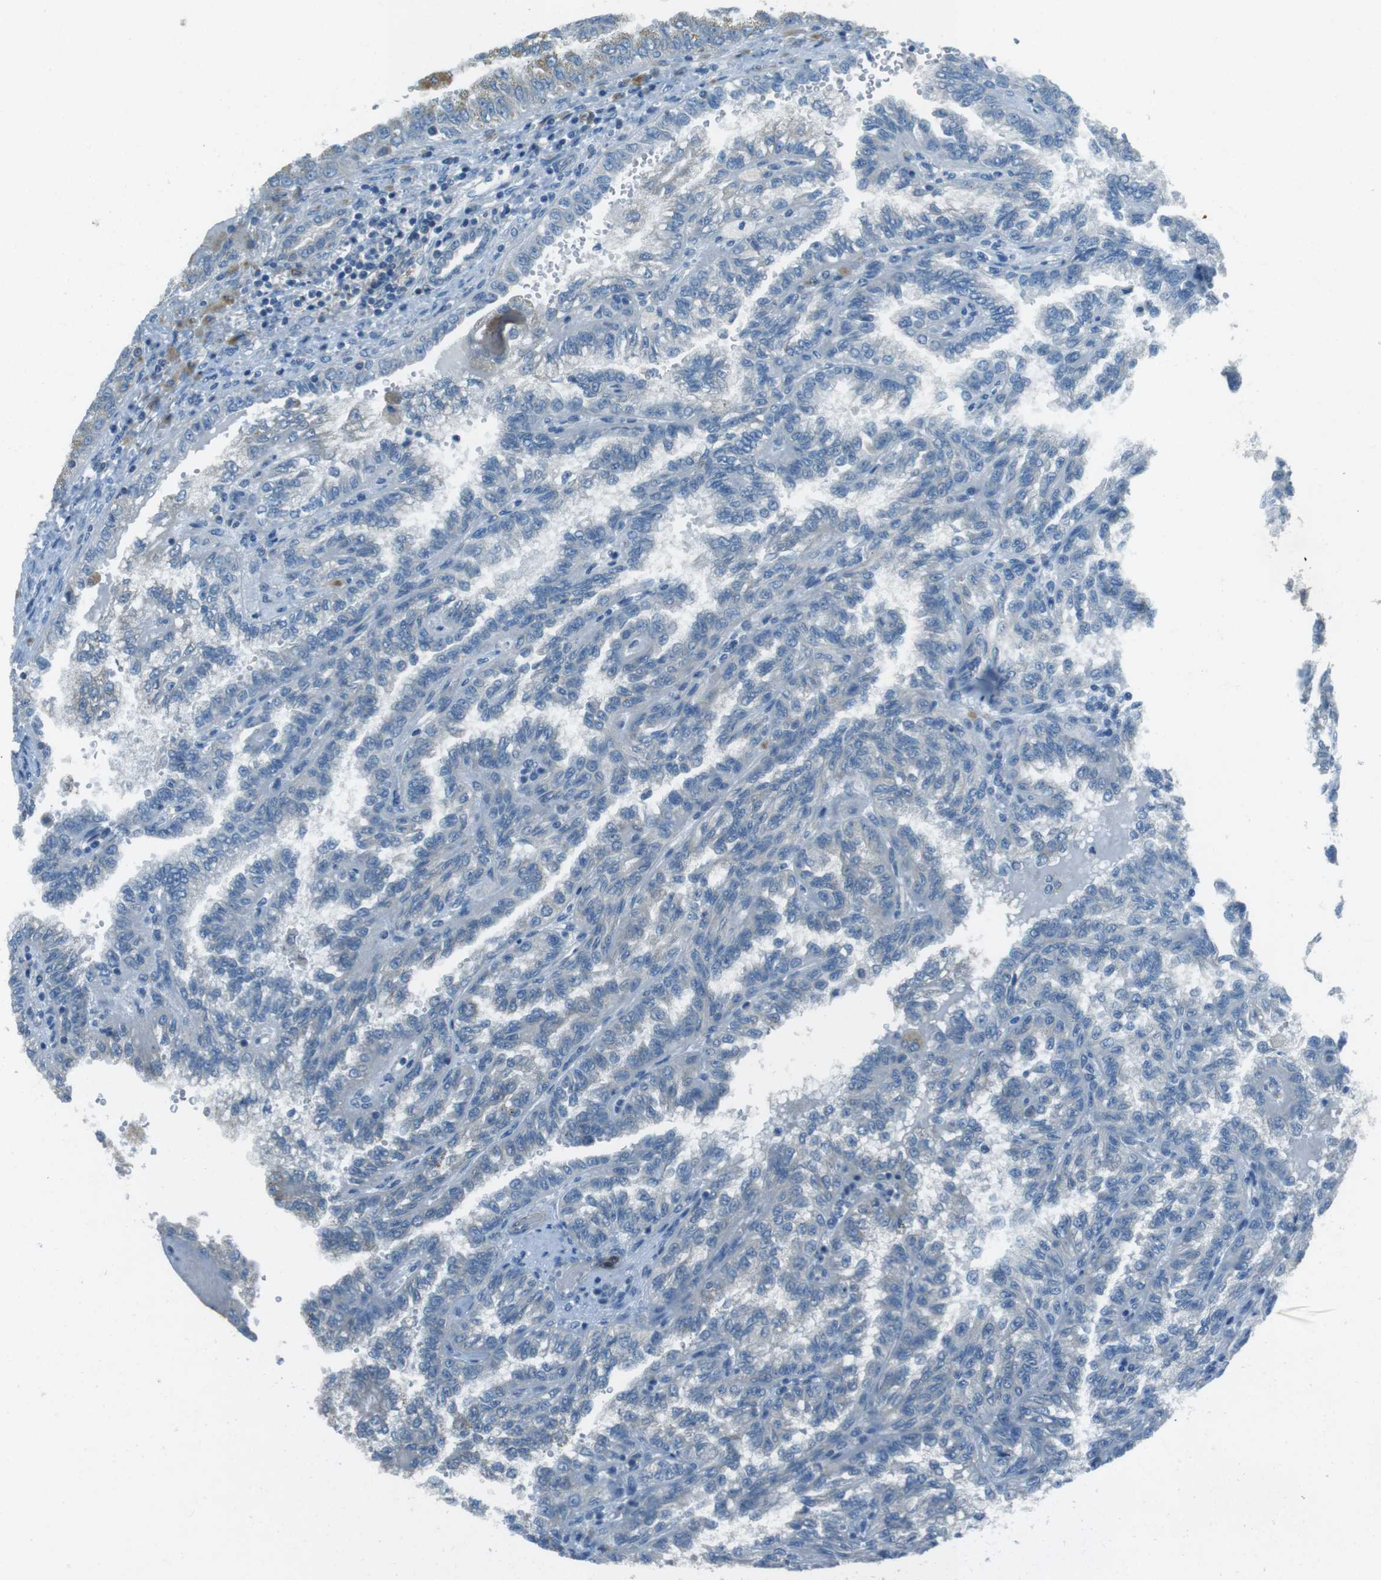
{"staining": {"intensity": "negative", "quantity": "none", "location": "none"}, "tissue": "renal cancer", "cell_type": "Tumor cells", "image_type": "cancer", "snomed": [{"axis": "morphology", "description": "Inflammation, NOS"}, {"axis": "morphology", "description": "Adenocarcinoma, NOS"}, {"axis": "topography", "description": "Kidney"}], "caption": "A photomicrograph of human renal cancer (adenocarcinoma) is negative for staining in tumor cells.", "gene": "MFAP3", "patient": {"sex": "male", "age": 68}}